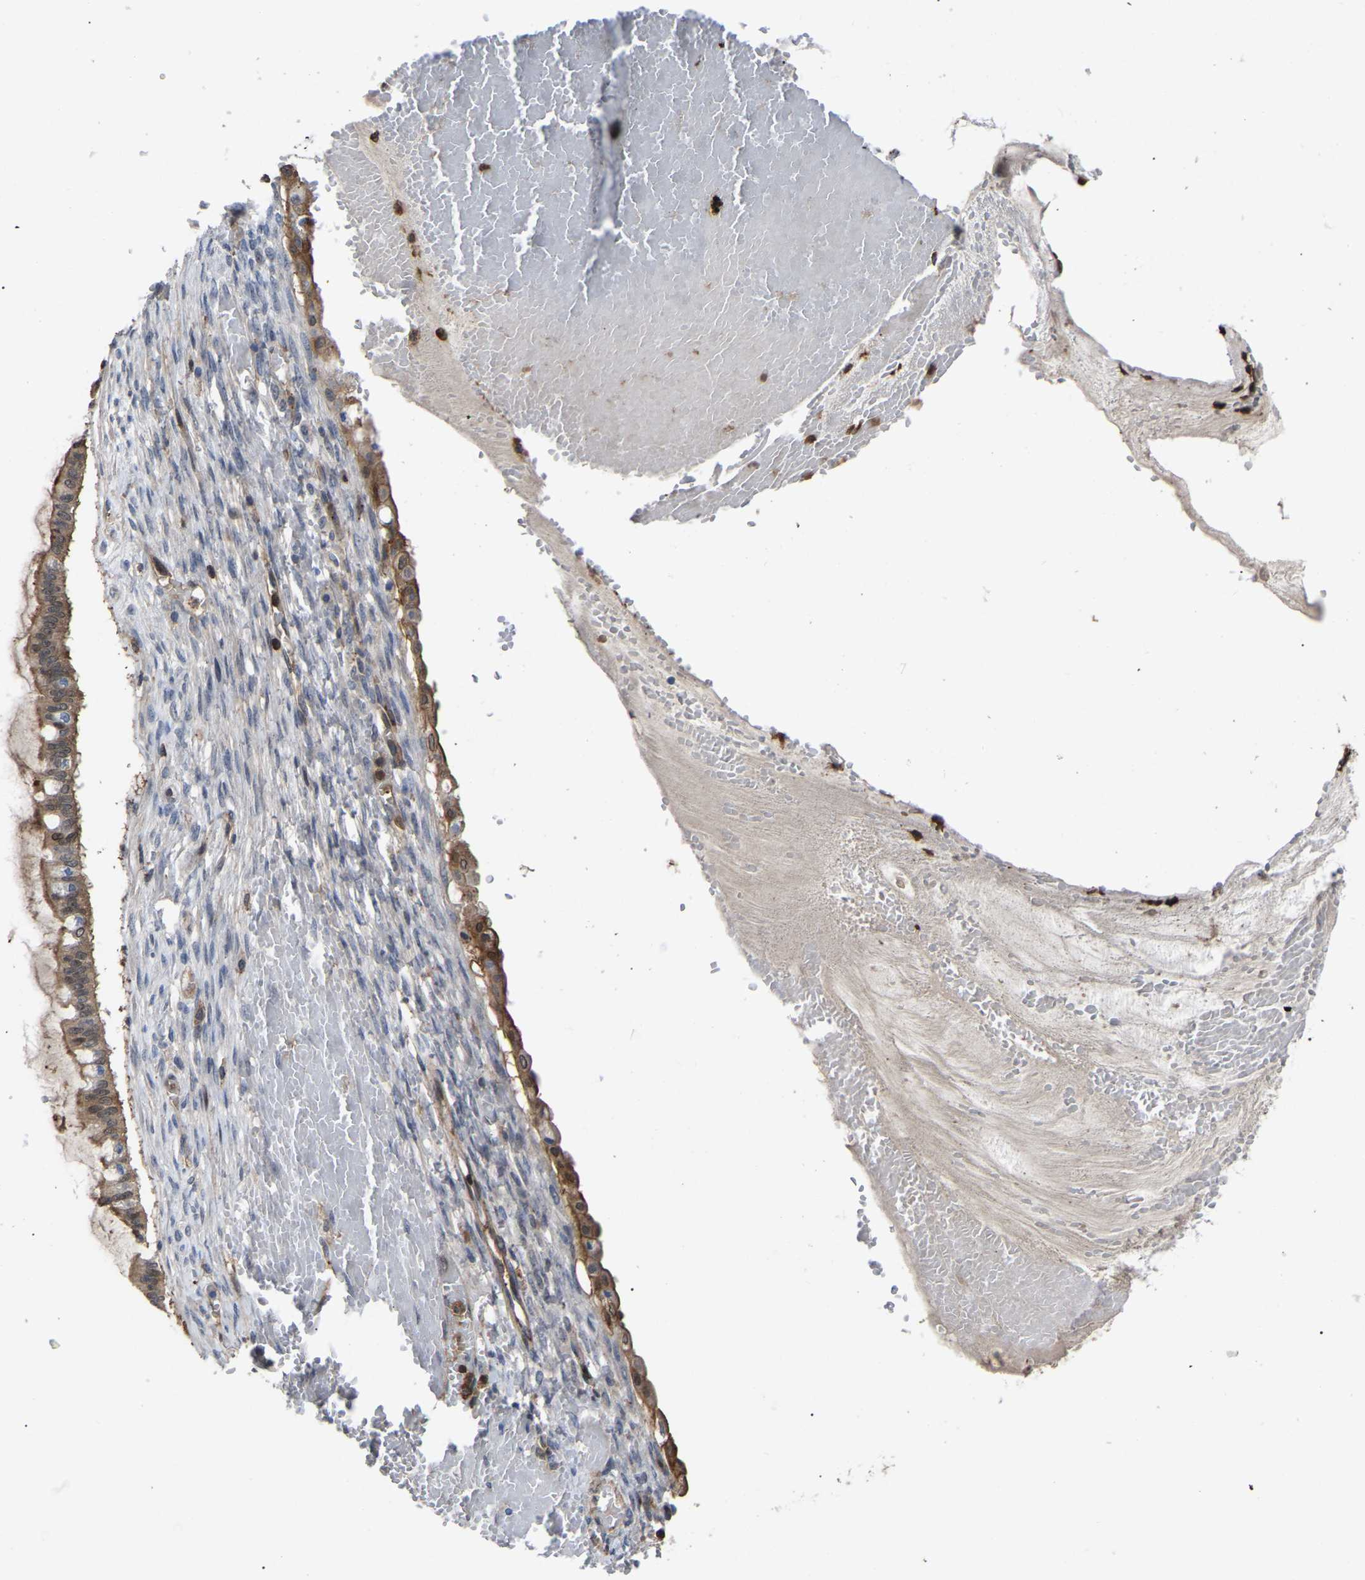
{"staining": {"intensity": "moderate", "quantity": ">75%", "location": "cytoplasmic/membranous"}, "tissue": "ovarian cancer", "cell_type": "Tumor cells", "image_type": "cancer", "snomed": [{"axis": "morphology", "description": "Cystadenocarcinoma, mucinous, NOS"}, {"axis": "topography", "description": "Ovary"}], "caption": "Immunohistochemistry of human ovarian mucinous cystadenocarcinoma exhibits medium levels of moderate cytoplasmic/membranous positivity in approximately >75% of tumor cells.", "gene": "CIT", "patient": {"sex": "female", "age": 73}}